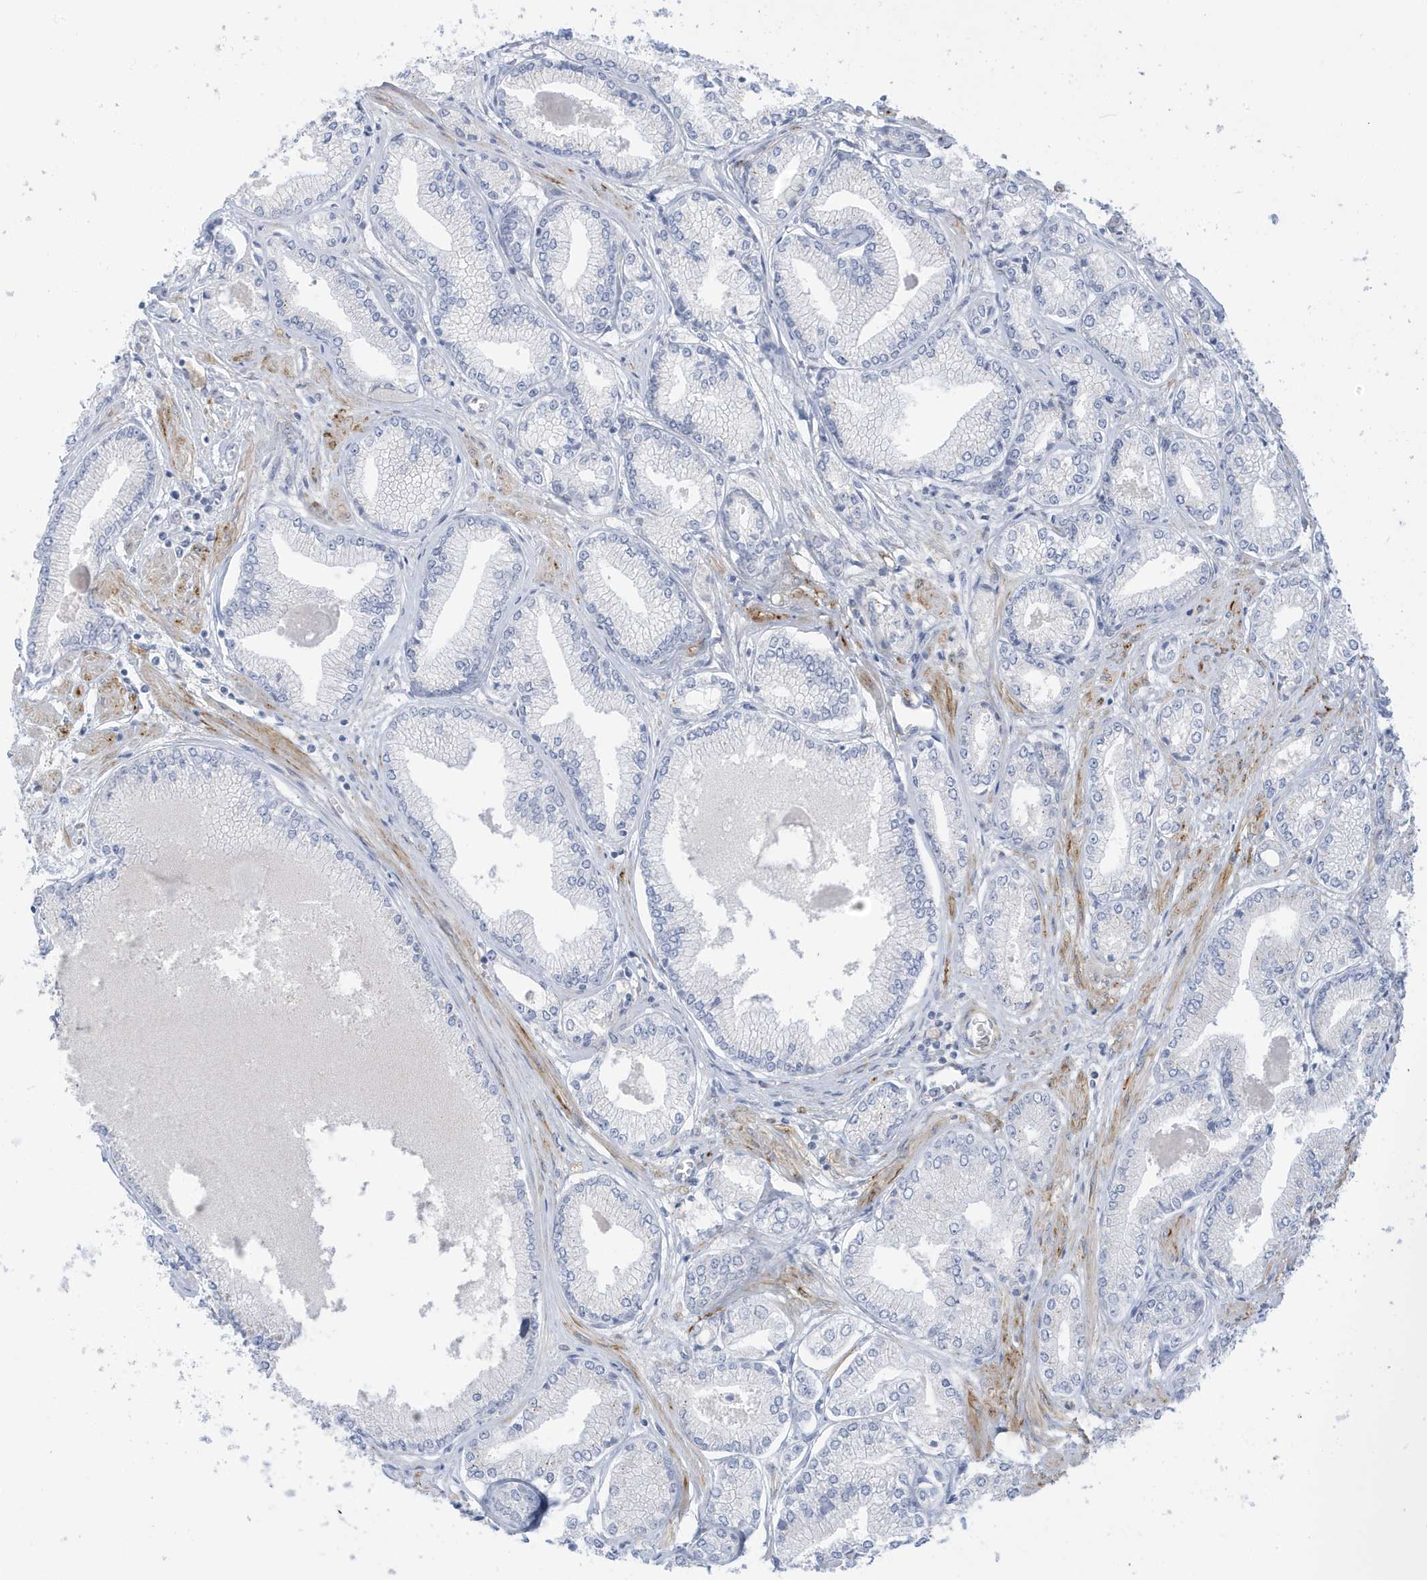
{"staining": {"intensity": "negative", "quantity": "none", "location": "none"}, "tissue": "prostate cancer", "cell_type": "Tumor cells", "image_type": "cancer", "snomed": [{"axis": "morphology", "description": "Adenocarcinoma, Low grade"}, {"axis": "topography", "description": "Prostate"}], "caption": "Immunohistochemistry (IHC) photomicrograph of human prostate cancer stained for a protein (brown), which exhibits no positivity in tumor cells. (Stains: DAB (3,3'-diaminobenzidine) IHC with hematoxylin counter stain, Microscopy: brightfield microscopy at high magnification).", "gene": "PERM1", "patient": {"sex": "male", "age": 60}}